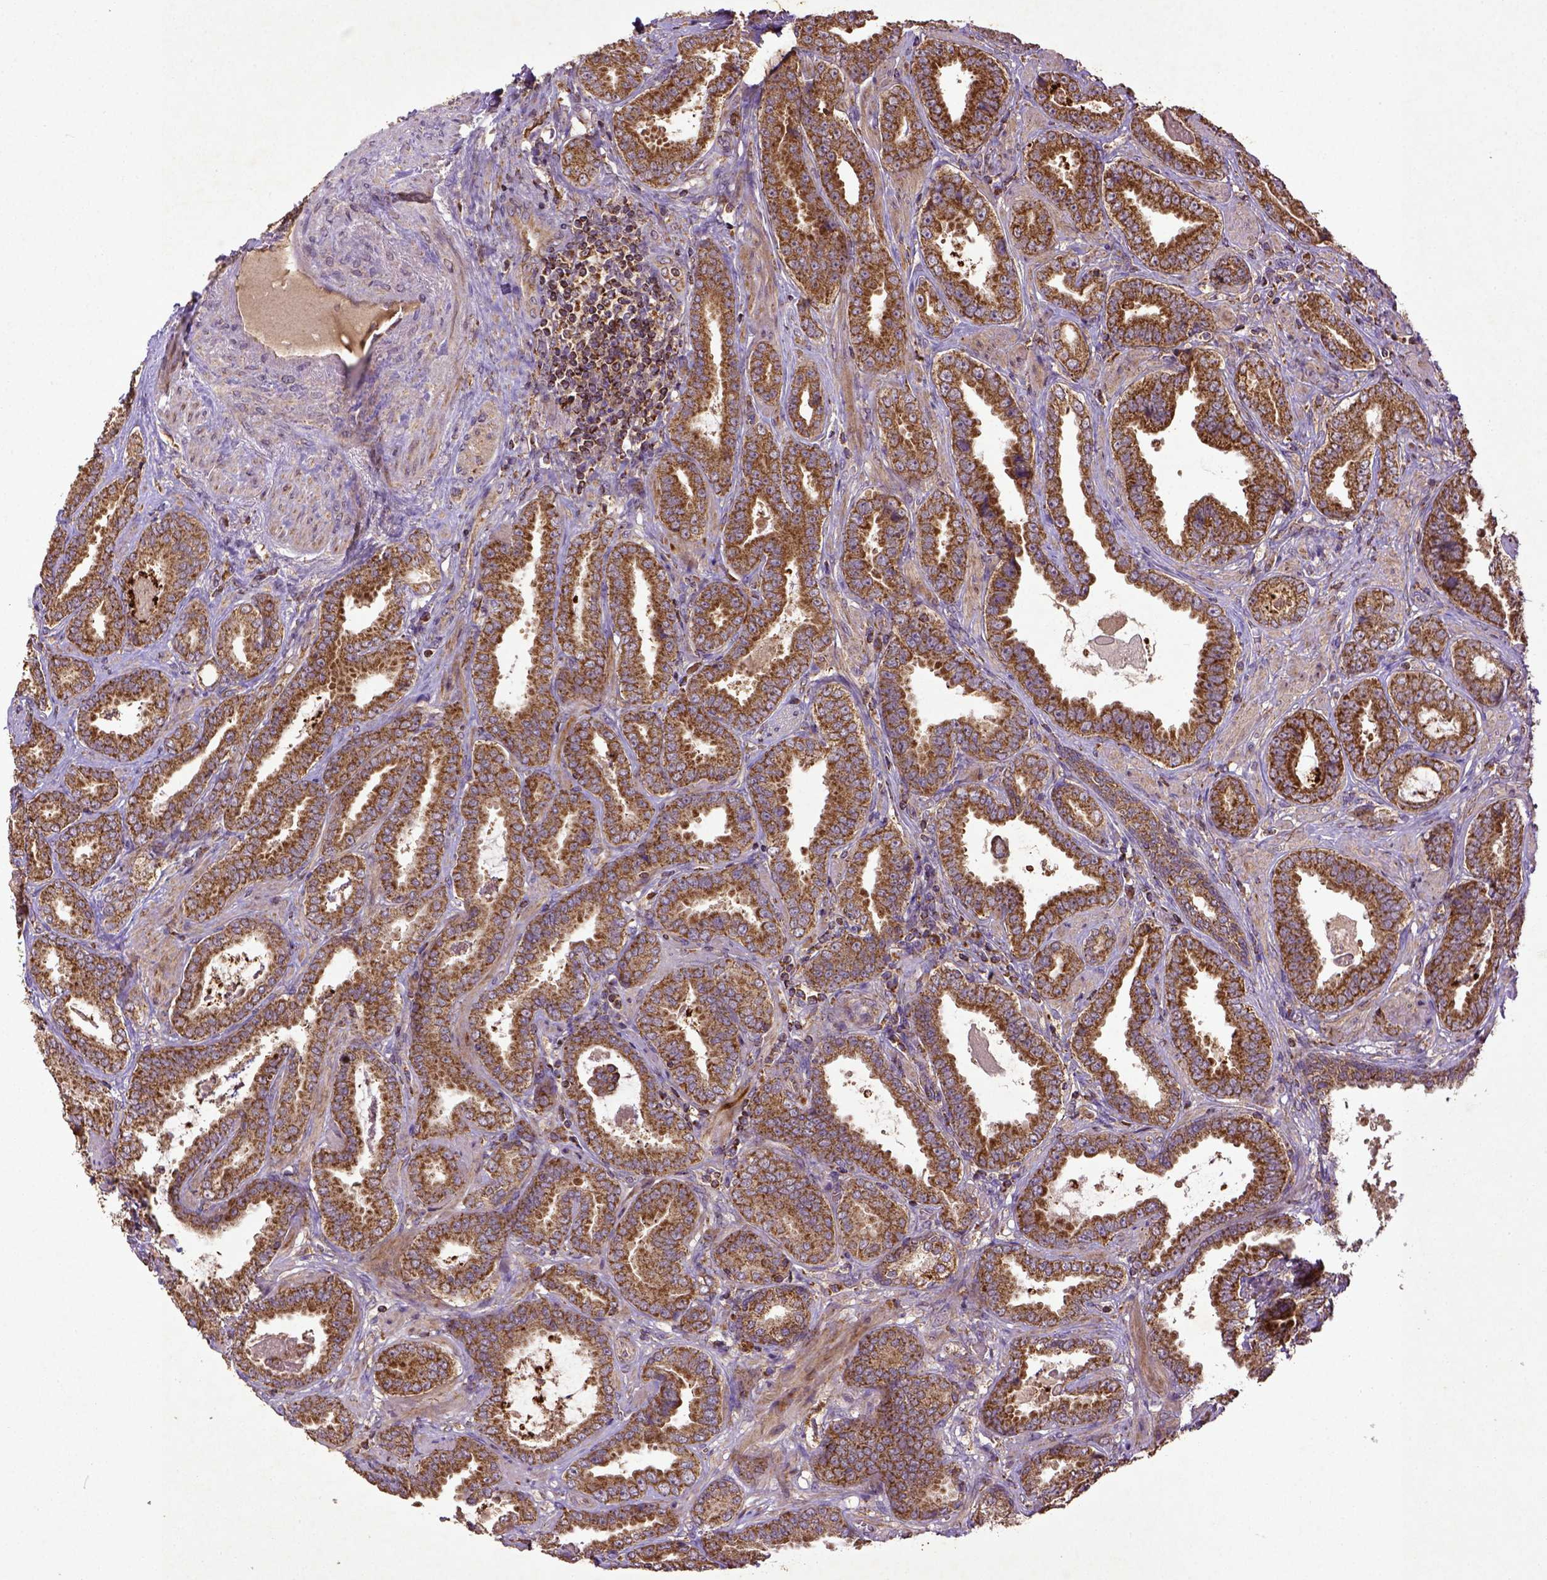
{"staining": {"intensity": "strong", "quantity": ">75%", "location": "cytoplasmic/membranous"}, "tissue": "prostate cancer", "cell_type": "Tumor cells", "image_type": "cancer", "snomed": [{"axis": "morphology", "description": "Adenocarcinoma, NOS"}, {"axis": "topography", "description": "Prostate"}], "caption": "A micrograph of adenocarcinoma (prostate) stained for a protein exhibits strong cytoplasmic/membranous brown staining in tumor cells.", "gene": "MT-CO1", "patient": {"sex": "male", "age": 64}}